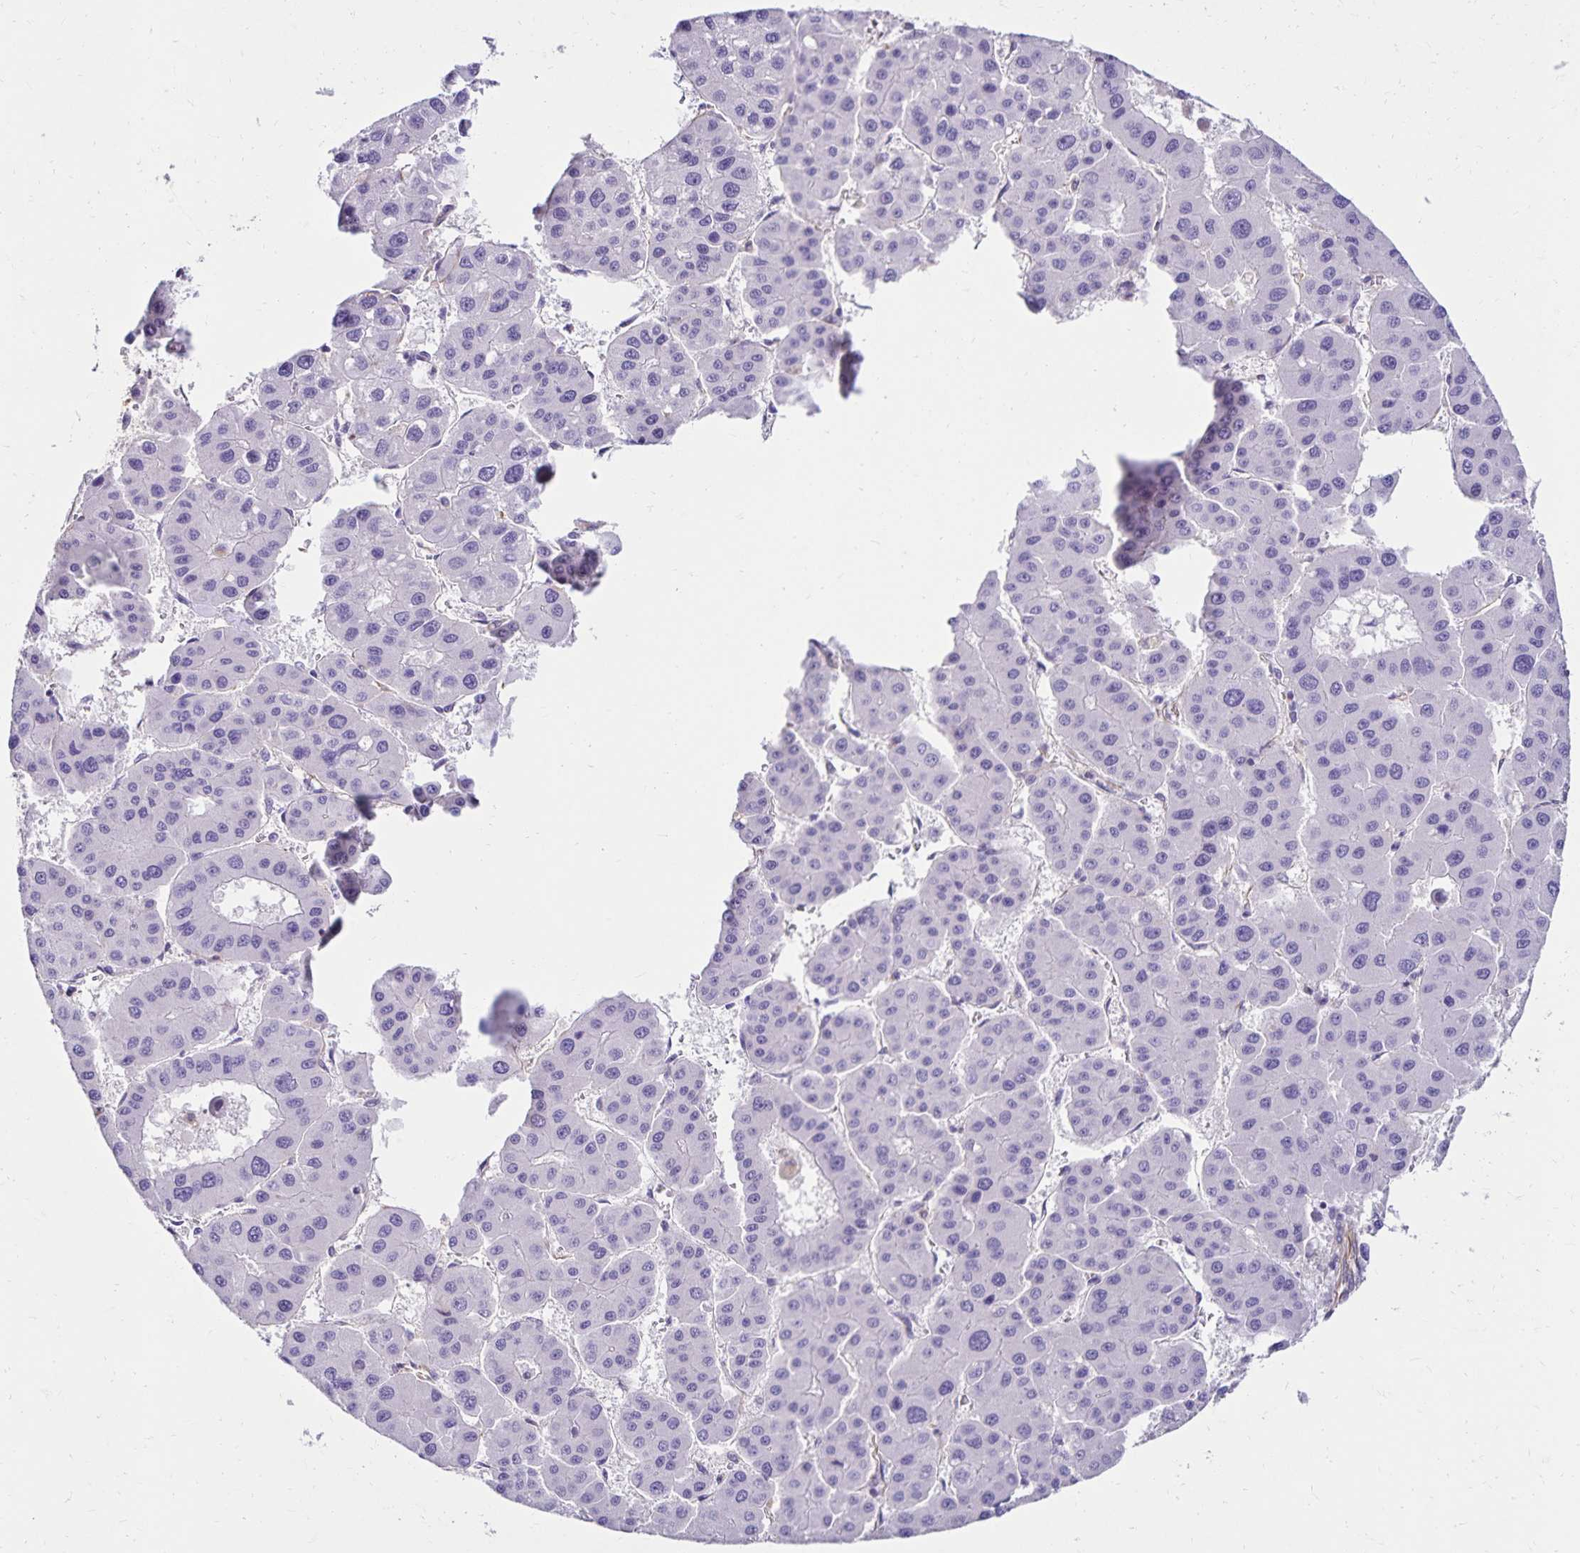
{"staining": {"intensity": "negative", "quantity": "none", "location": "none"}, "tissue": "liver cancer", "cell_type": "Tumor cells", "image_type": "cancer", "snomed": [{"axis": "morphology", "description": "Carcinoma, Hepatocellular, NOS"}, {"axis": "topography", "description": "Liver"}], "caption": "Immunohistochemistry photomicrograph of neoplastic tissue: human liver hepatocellular carcinoma stained with DAB reveals no significant protein expression in tumor cells.", "gene": "TRPV6", "patient": {"sex": "male", "age": 73}}